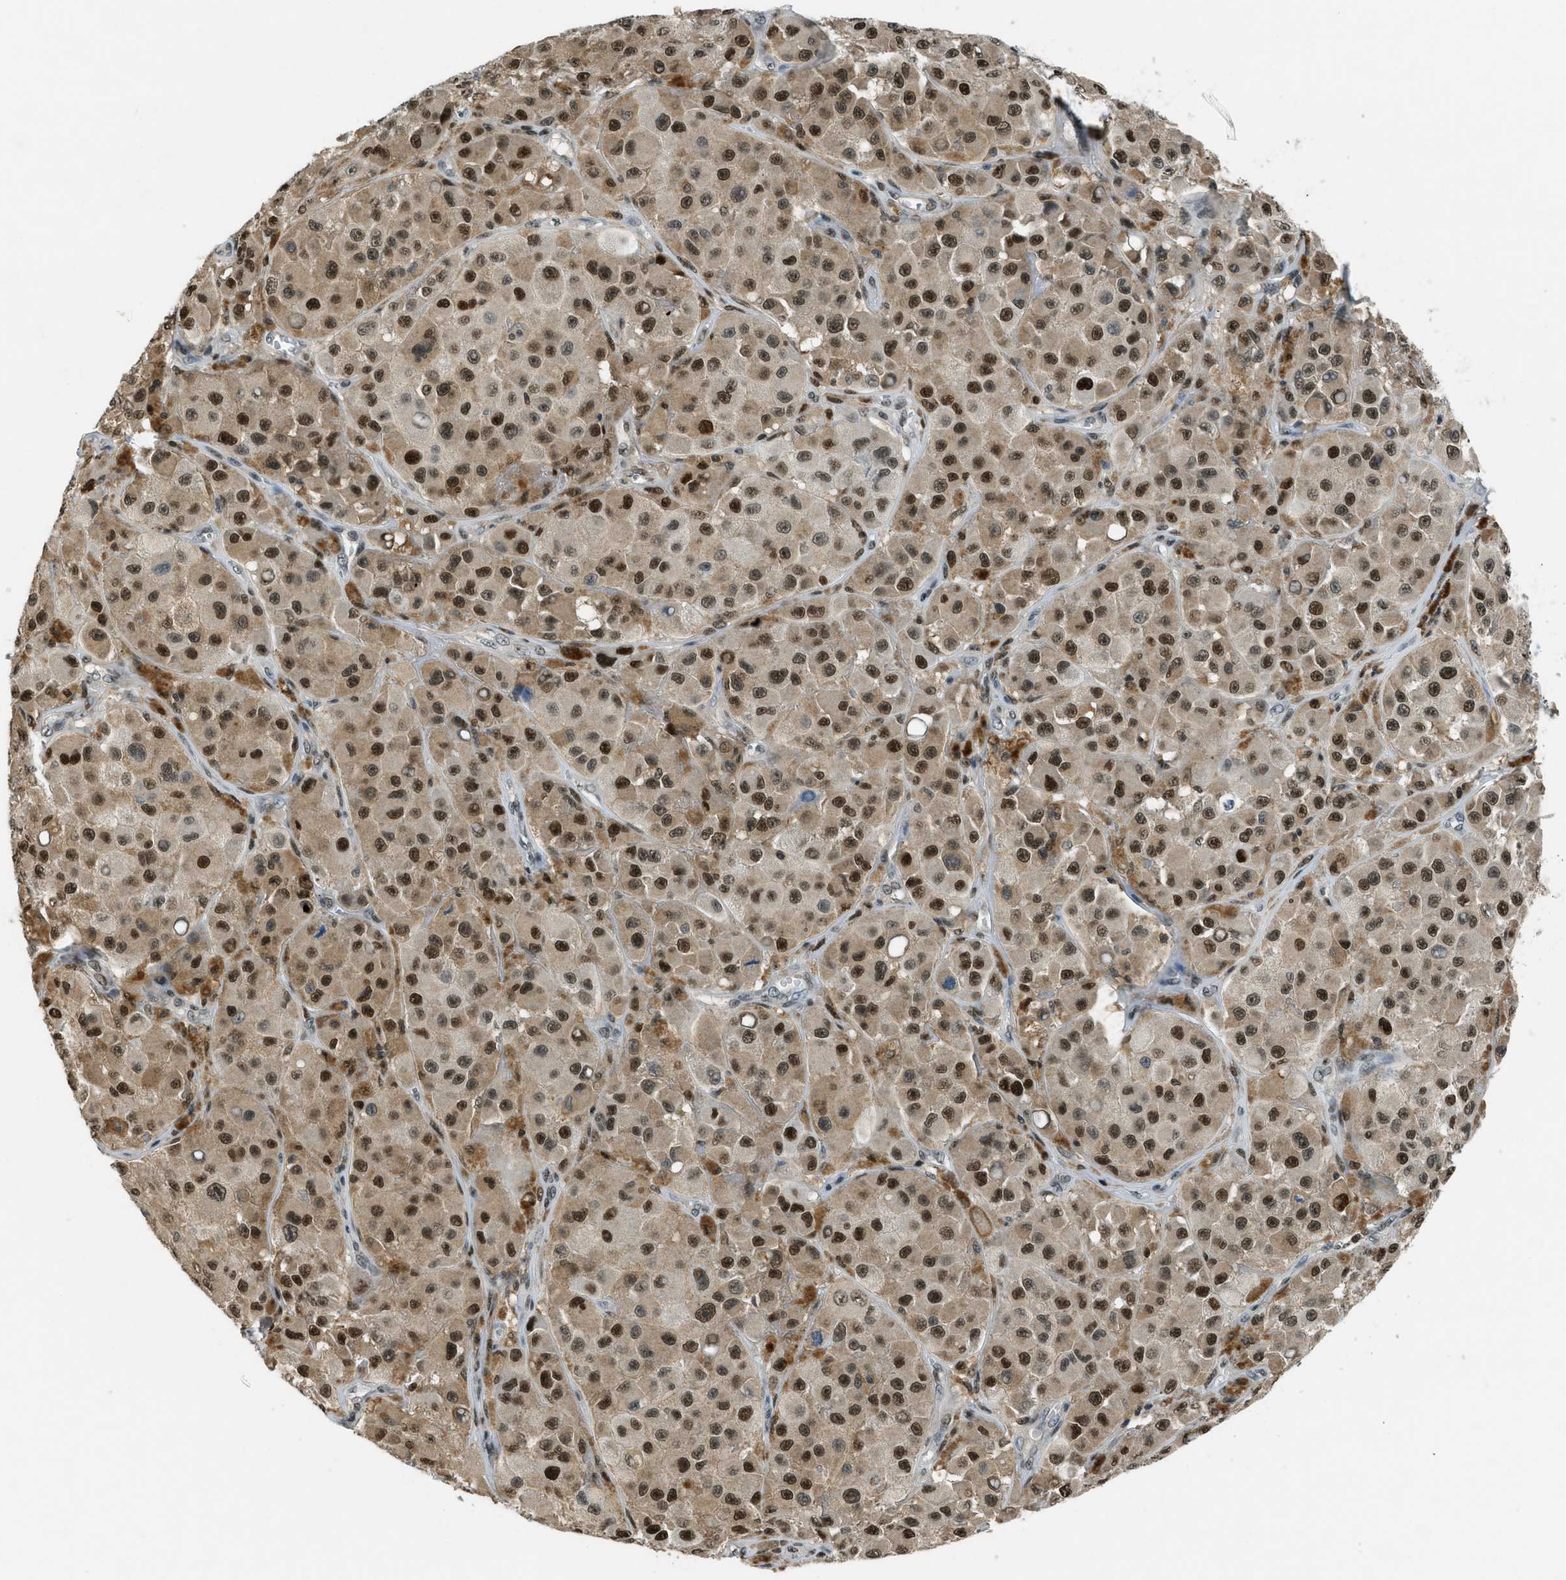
{"staining": {"intensity": "strong", "quantity": ">75%", "location": "nuclear"}, "tissue": "melanoma", "cell_type": "Tumor cells", "image_type": "cancer", "snomed": [{"axis": "morphology", "description": "Malignant melanoma, NOS"}, {"axis": "topography", "description": "Skin"}], "caption": "High-power microscopy captured an immunohistochemistry (IHC) histopathology image of melanoma, revealing strong nuclear positivity in approximately >75% of tumor cells.", "gene": "OGFR", "patient": {"sex": "male", "age": 84}}